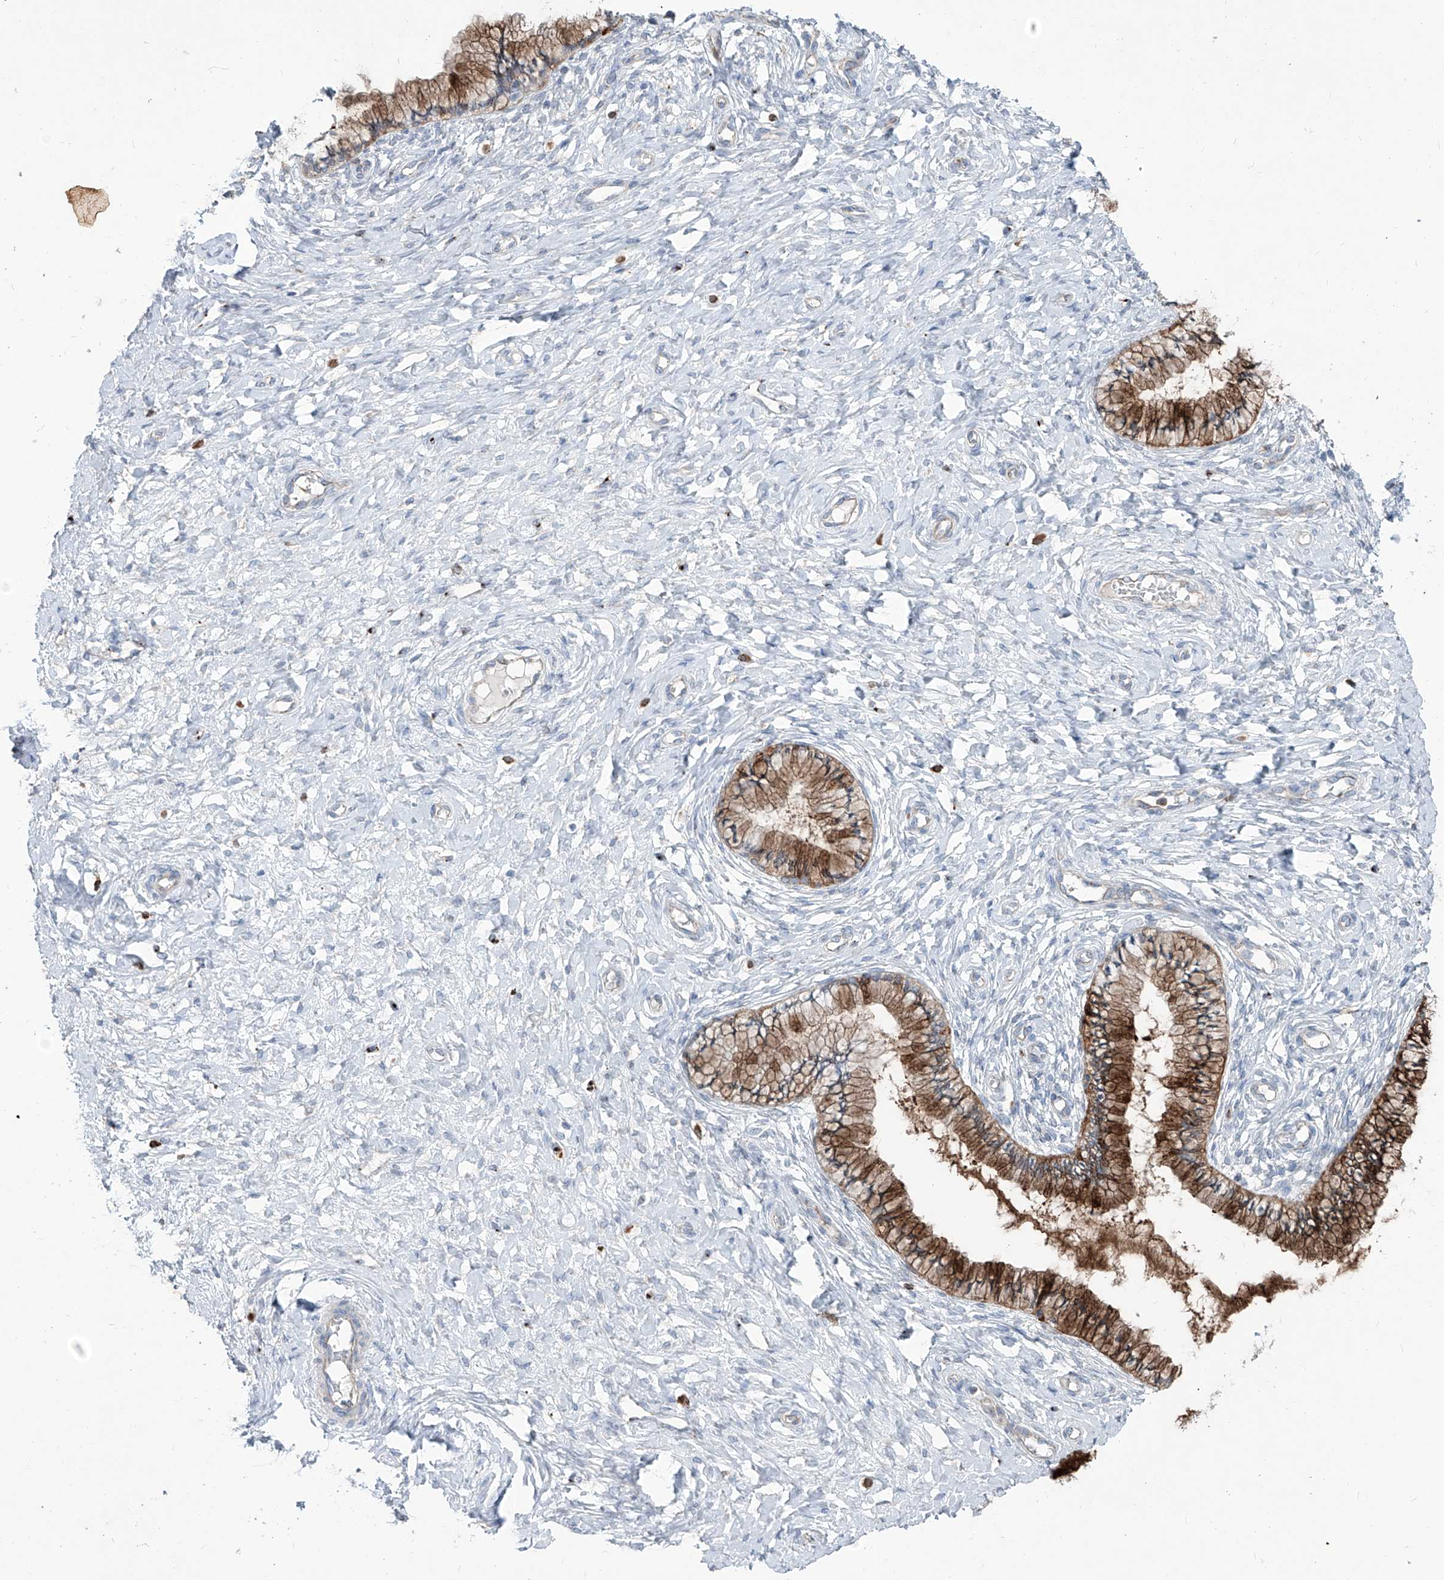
{"staining": {"intensity": "moderate", "quantity": ">75%", "location": "cytoplasmic/membranous"}, "tissue": "cervix", "cell_type": "Glandular cells", "image_type": "normal", "snomed": [{"axis": "morphology", "description": "Normal tissue, NOS"}, {"axis": "topography", "description": "Cervix"}], "caption": "Cervix stained for a protein shows moderate cytoplasmic/membranous positivity in glandular cells. Ihc stains the protein in brown and the nuclei are stained blue.", "gene": "CDH5", "patient": {"sex": "female", "age": 36}}